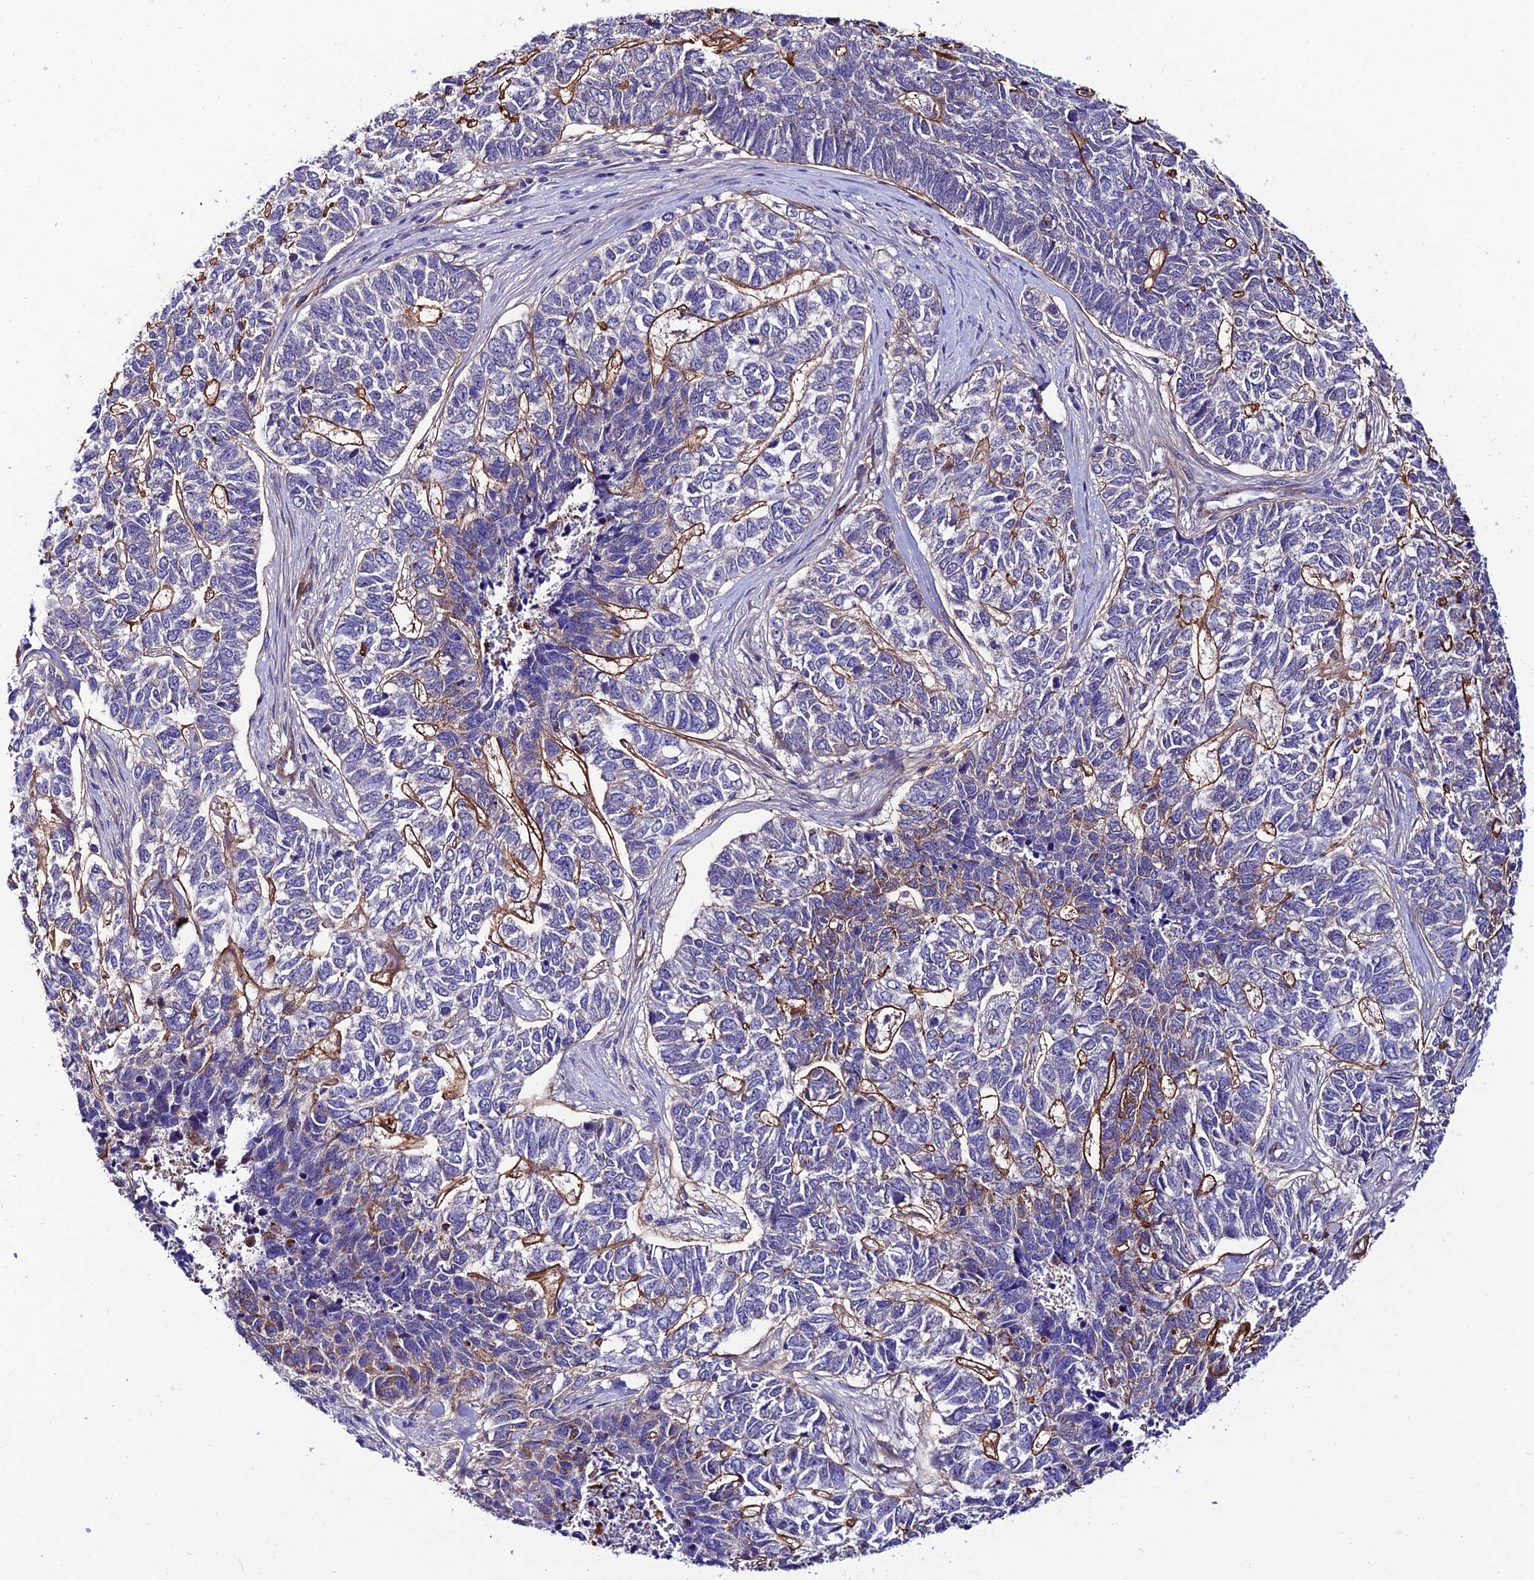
{"staining": {"intensity": "negative", "quantity": "none", "location": "none"}, "tissue": "skin cancer", "cell_type": "Tumor cells", "image_type": "cancer", "snomed": [{"axis": "morphology", "description": "Basal cell carcinoma"}, {"axis": "topography", "description": "Skin"}], "caption": "An immunohistochemistry histopathology image of skin cancer is shown. There is no staining in tumor cells of skin cancer. The staining was performed using DAB to visualize the protein expression in brown, while the nuclei were stained in blue with hematoxylin (Magnification: 20x).", "gene": "SYT15", "patient": {"sex": "female", "age": 65}}